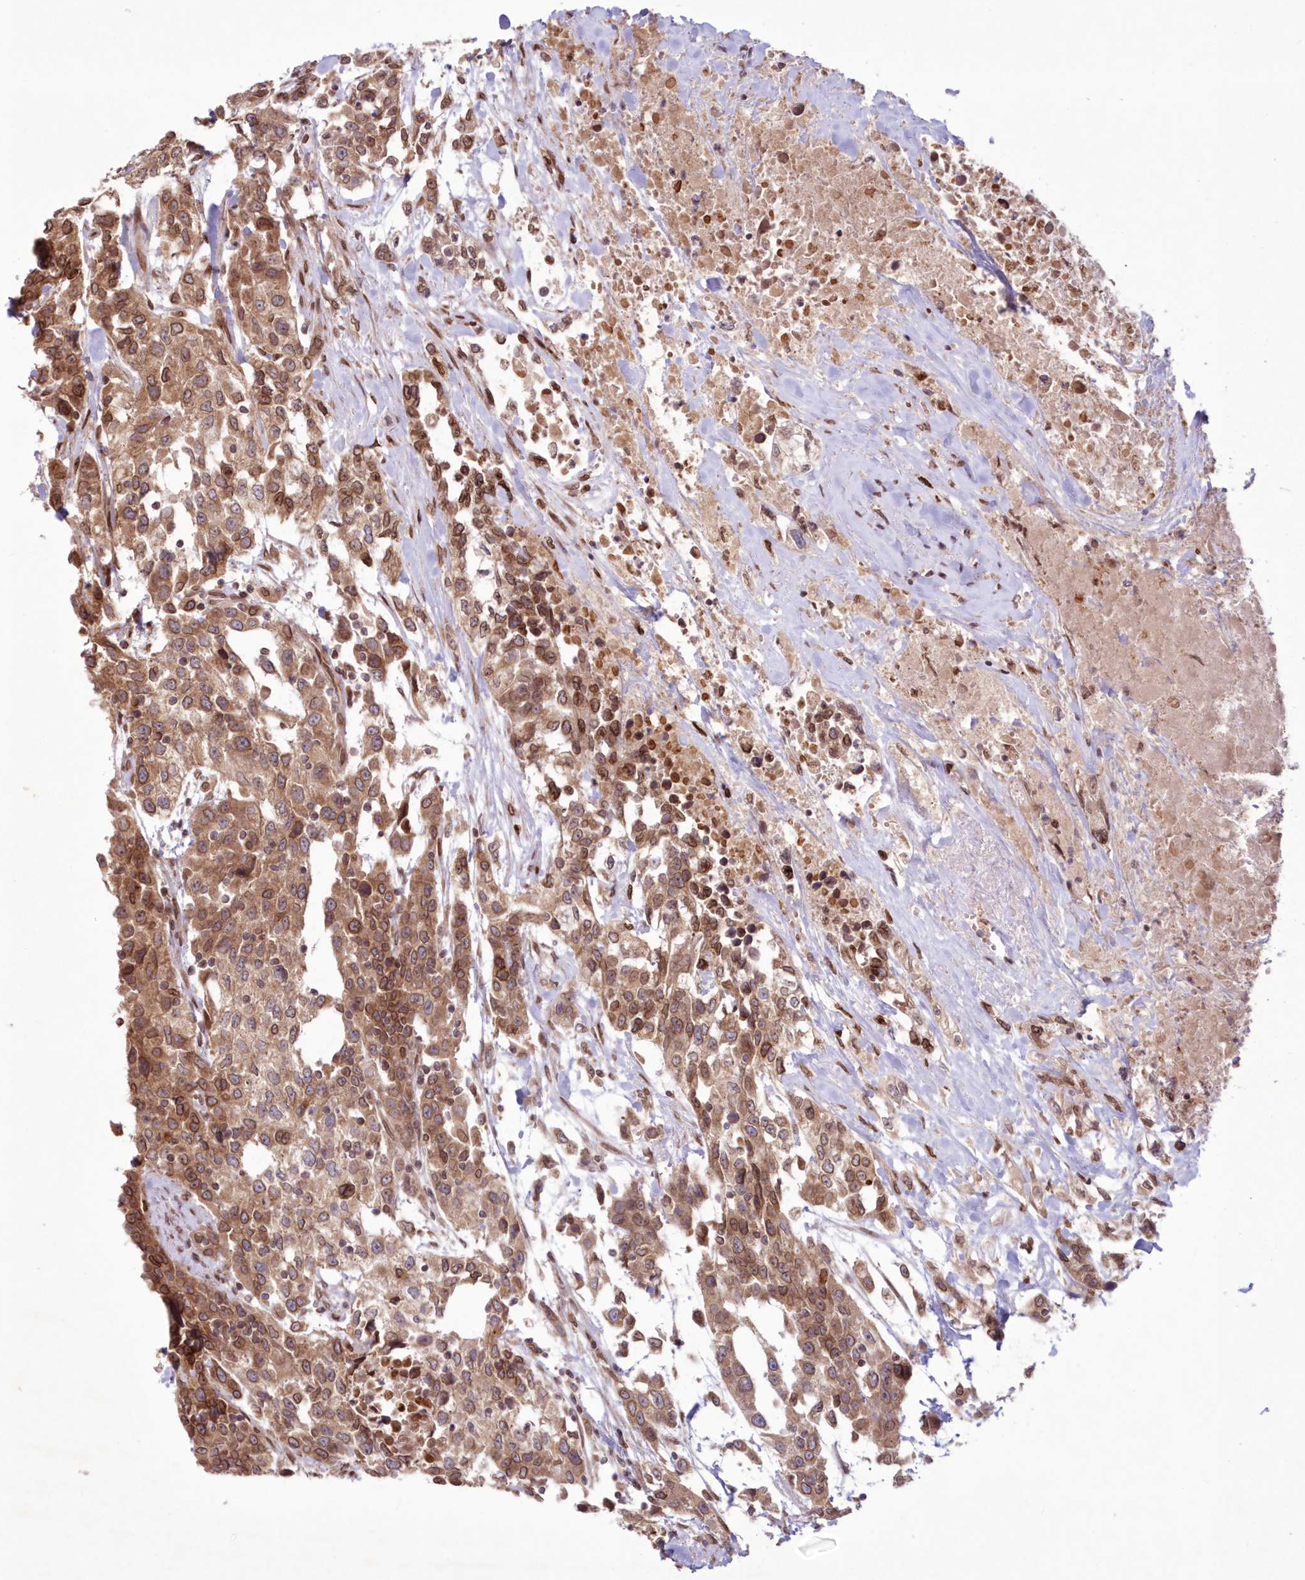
{"staining": {"intensity": "moderate", "quantity": ">75%", "location": "cytoplasmic/membranous,nuclear"}, "tissue": "urothelial cancer", "cell_type": "Tumor cells", "image_type": "cancer", "snomed": [{"axis": "morphology", "description": "Urothelial carcinoma, High grade"}, {"axis": "topography", "description": "Urinary bladder"}], "caption": "IHC image of human urothelial cancer stained for a protein (brown), which exhibits medium levels of moderate cytoplasmic/membranous and nuclear staining in approximately >75% of tumor cells.", "gene": "DNAJC27", "patient": {"sex": "female", "age": 80}}